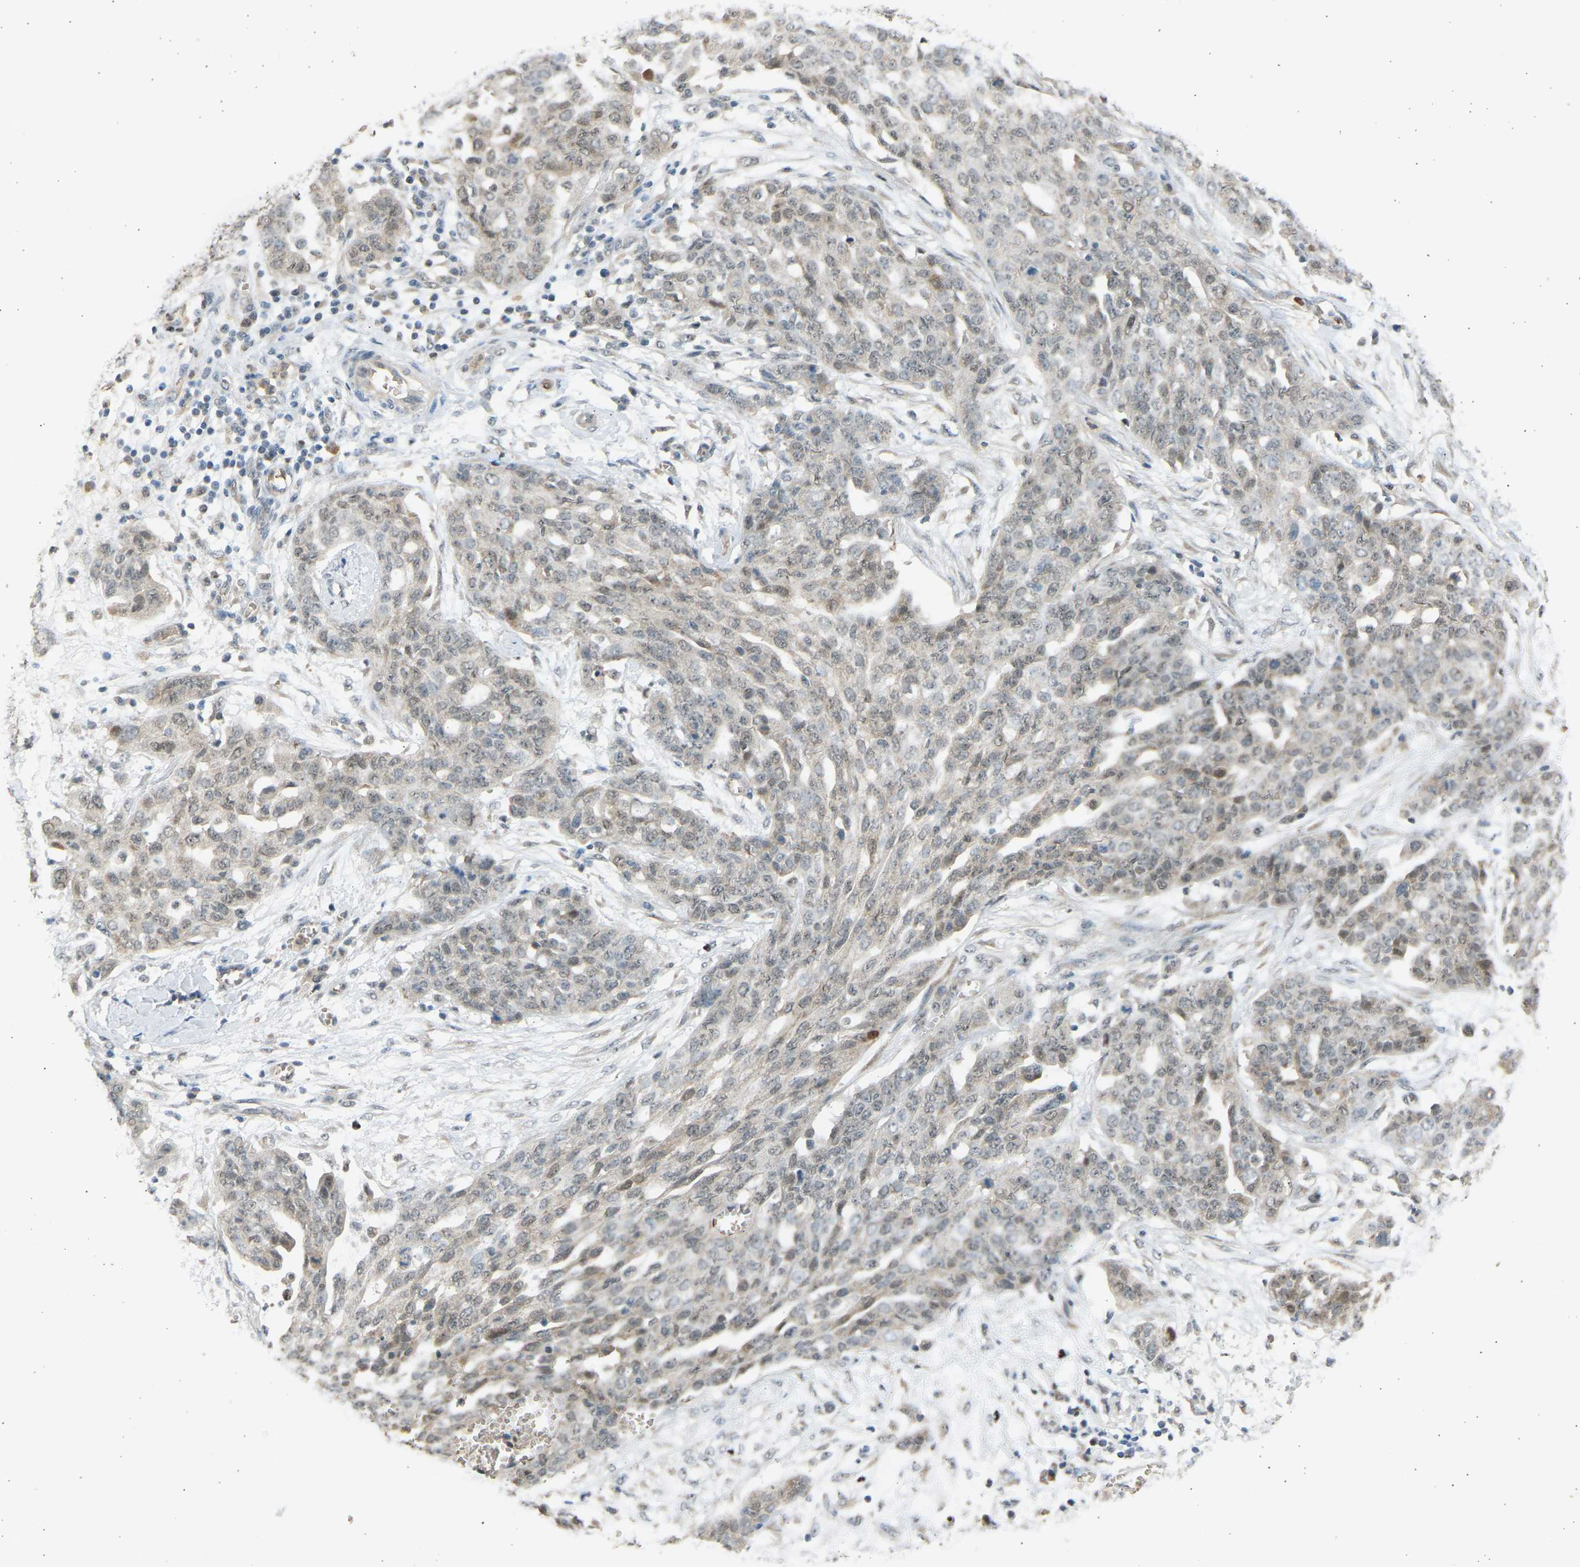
{"staining": {"intensity": "weak", "quantity": "25%-75%", "location": "nuclear"}, "tissue": "ovarian cancer", "cell_type": "Tumor cells", "image_type": "cancer", "snomed": [{"axis": "morphology", "description": "Cystadenocarcinoma, serous, NOS"}, {"axis": "topography", "description": "Soft tissue"}, {"axis": "topography", "description": "Ovary"}], "caption": "The histopathology image reveals a brown stain indicating the presence of a protein in the nuclear of tumor cells in ovarian cancer.", "gene": "BIRC2", "patient": {"sex": "female", "age": 57}}